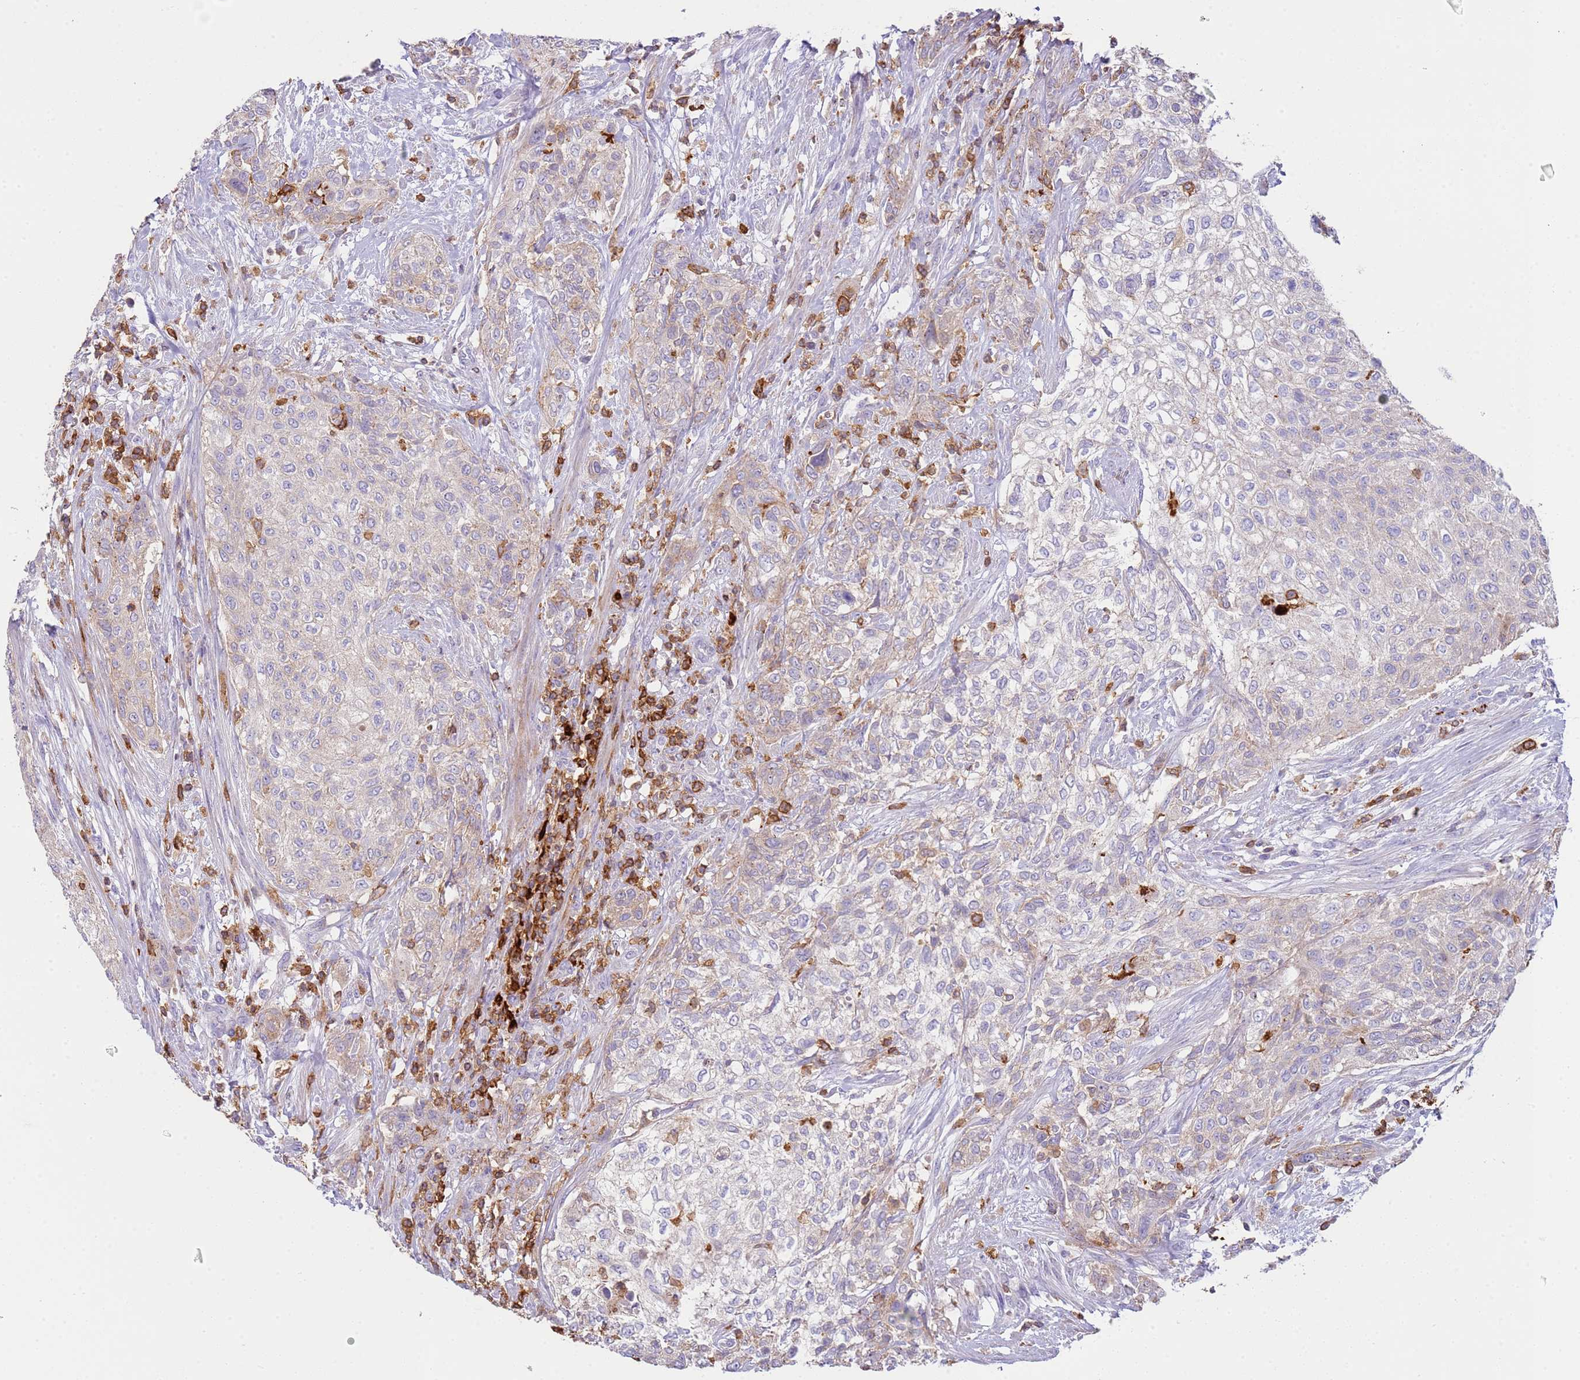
{"staining": {"intensity": "weak", "quantity": "<25%", "location": "cytoplasmic/membranous"}, "tissue": "urothelial cancer", "cell_type": "Tumor cells", "image_type": "cancer", "snomed": [{"axis": "morphology", "description": "Normal tissue, NOS"}, {"axis": "morphology", "description": "Urothelial carcinoma, NOS"}, {"axis": "topography", "description": "Urinary bladder"}, {"axis": "topography", "description": "Peripheral nerve tissue"}], "caption": "A micrograph of human transitional cell carcinoma is negative for staining in tumor cells.", "gene": "TTPAL", "patient": {"sex": "male", "age": 35}}